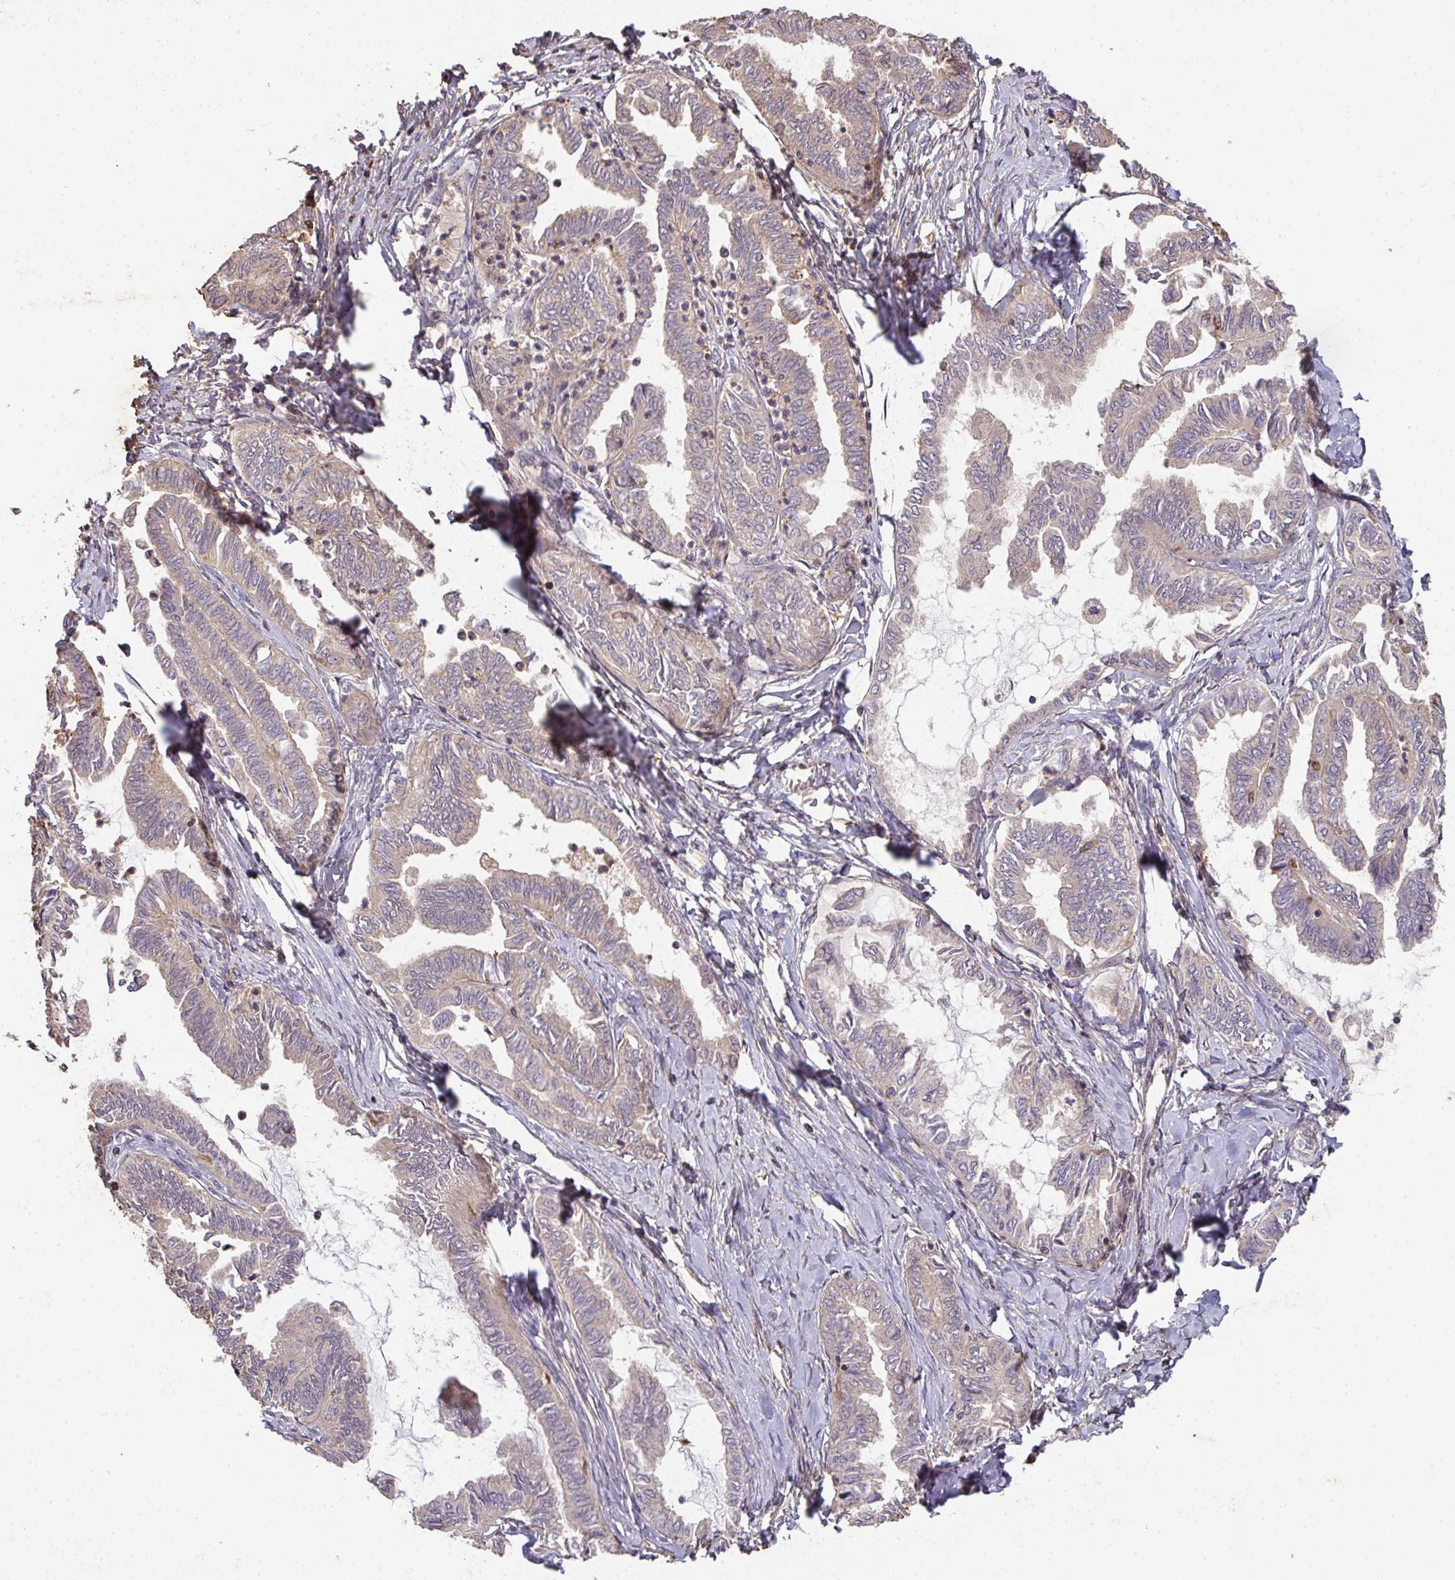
{"staining": {"intensity": "weak", "quantity": ">75%", "location": "cytoplasmic/membranous"}, "tissue": "ovarian cancer", "cell_type": "Tumor cells", "image_type": "cancer", "snomed": [{"axis": "morphology", "description": "Carcinoma, endometroid"}, {"axis": "topography", "description": "Ovary"}], "caption": "The immunohistochemical stain shows weak cytoplasmic/membranous positivity in tumor cells of ovarian cancer tissue.", "gene": "TNMD", "patient": {"sex": "female", "age": 70}}